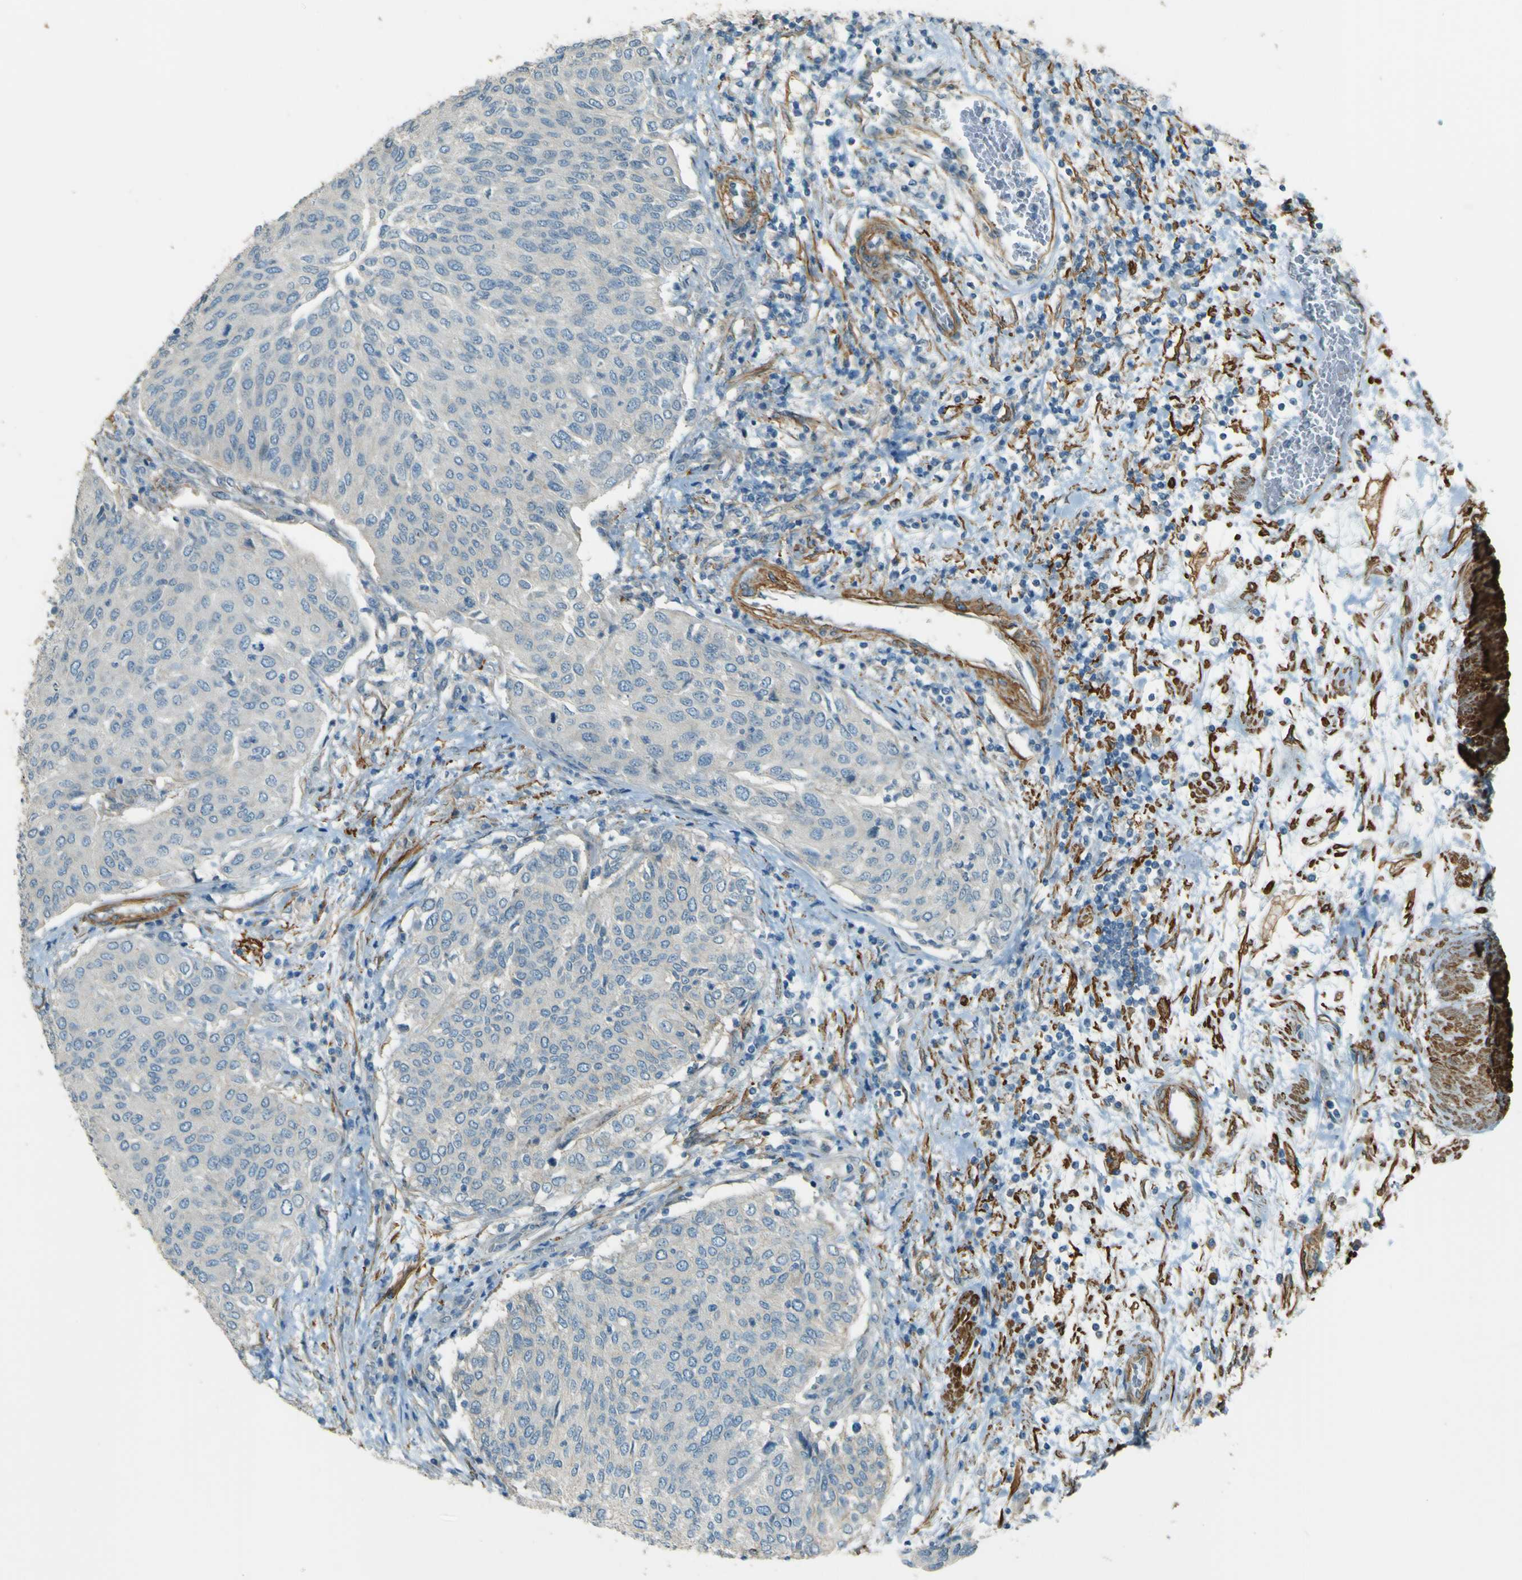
{"staining": {"intensity": "negative", "quantity": "none", "location": "none"}, "tissue": "urothelial cancer", "cell_type": "Tumor cells", "image_type": "cancer", "snomed": [{"axis": "morphology", "description": "Urothelial carcinoma, Low grade"}, {"axis": "topography", "description": "Urinary bladder"}], "caption": "A high-resolution image shows immunohistochemistry (IHC) staining of low-grade urothelial carcinoma, which displays no significant staining in tumor cells.", "gene": "NEXN", "patient": {"sex": "female", "age": 79}}